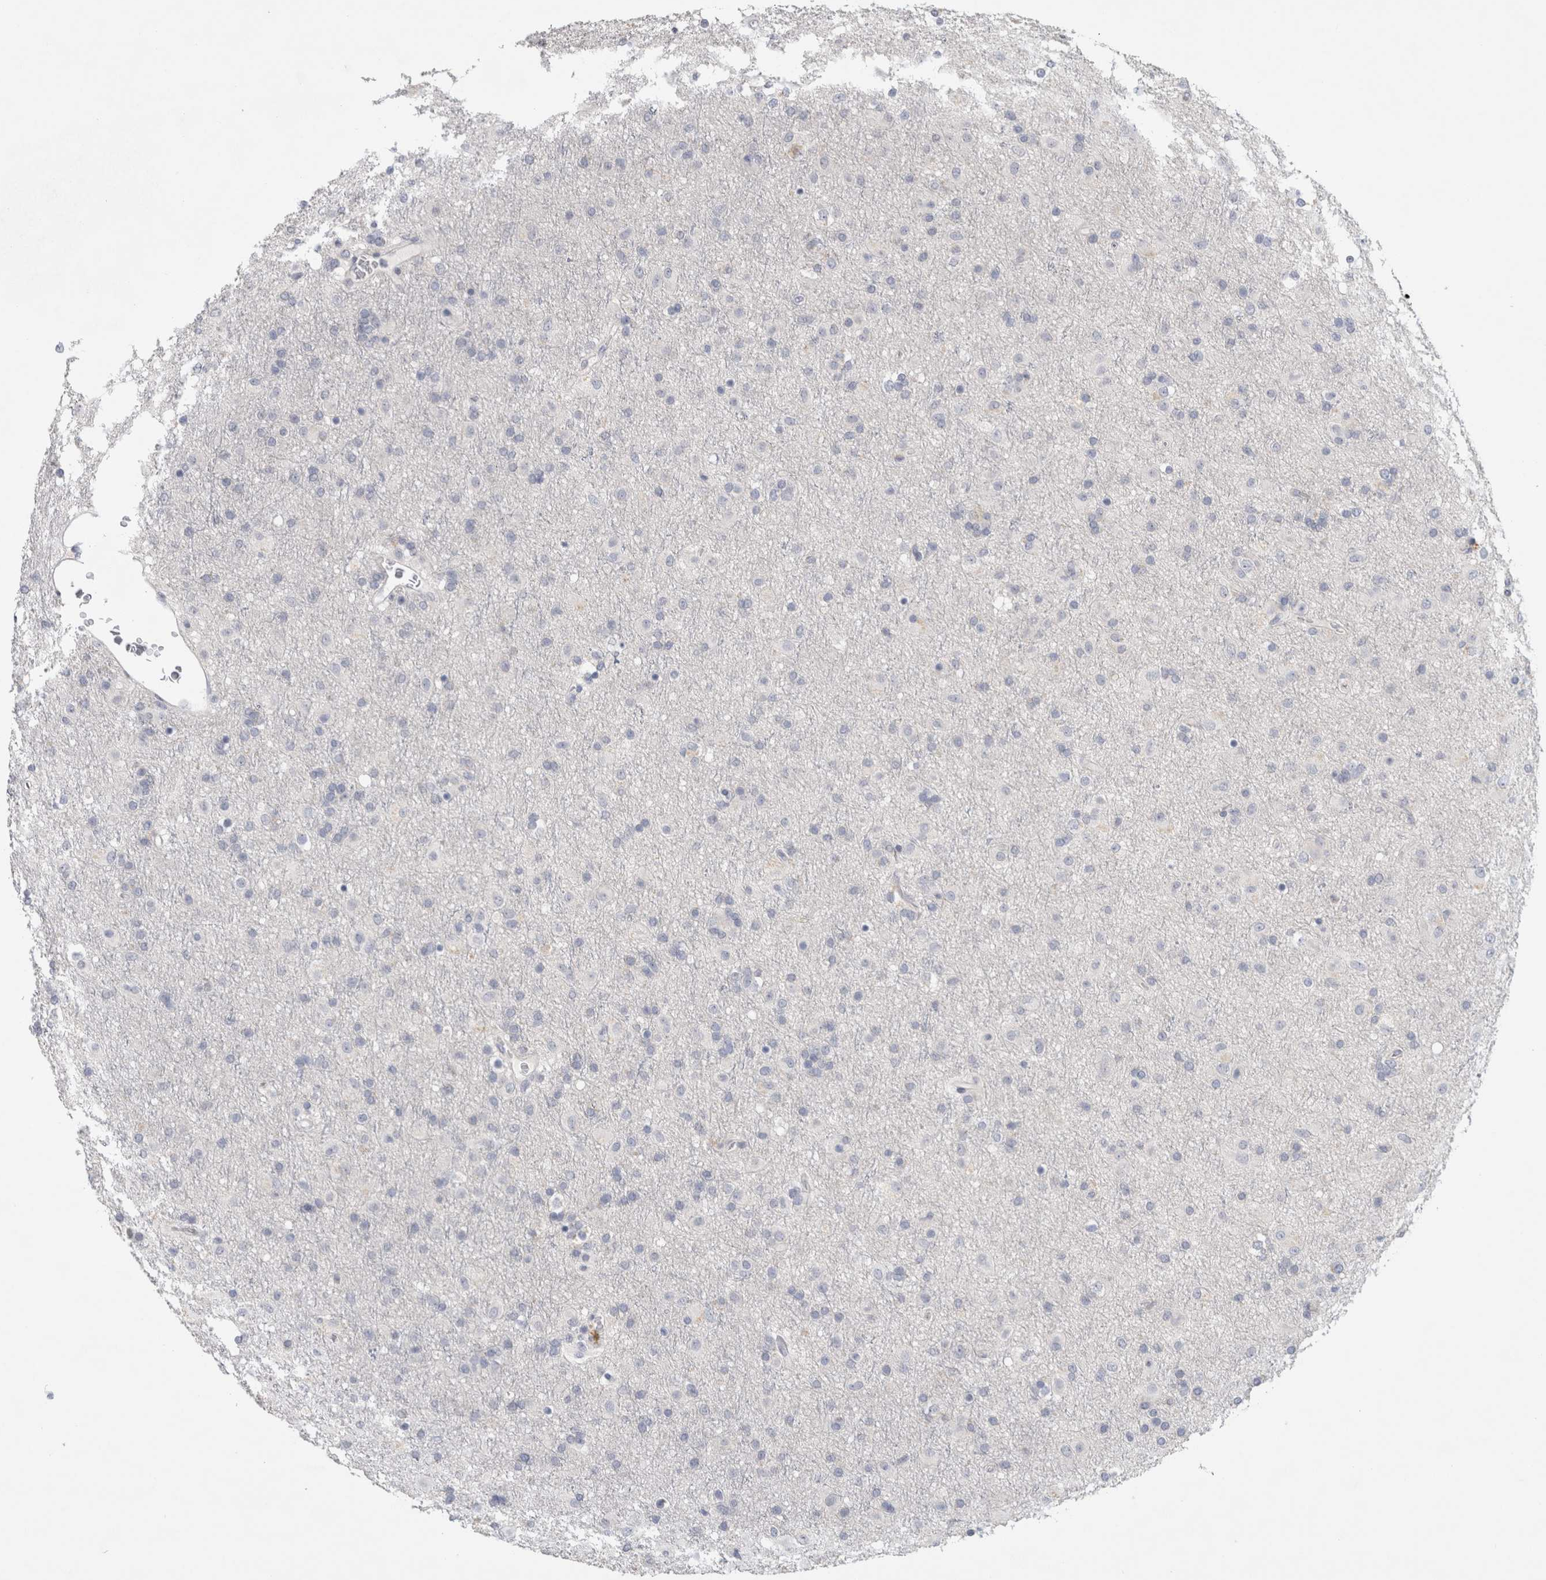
{"staining": {"intensity": "negative", "quantity": "none", "location": "none"}, "tissue": "glioma", "cell_type": "Tumor cells", "image_type": "cancer", "snomed": [{"axis": "morphology", "description": "Glioma, malignant, Low grade"}, {"axis": "topography", "description": "Brain"}], "caption": "IHC of malignant glioma (low-grade) demonstrates no positivity in tumor cells.", "gene": "TONSL", "patient": {"sex": "male", "age": 65}}